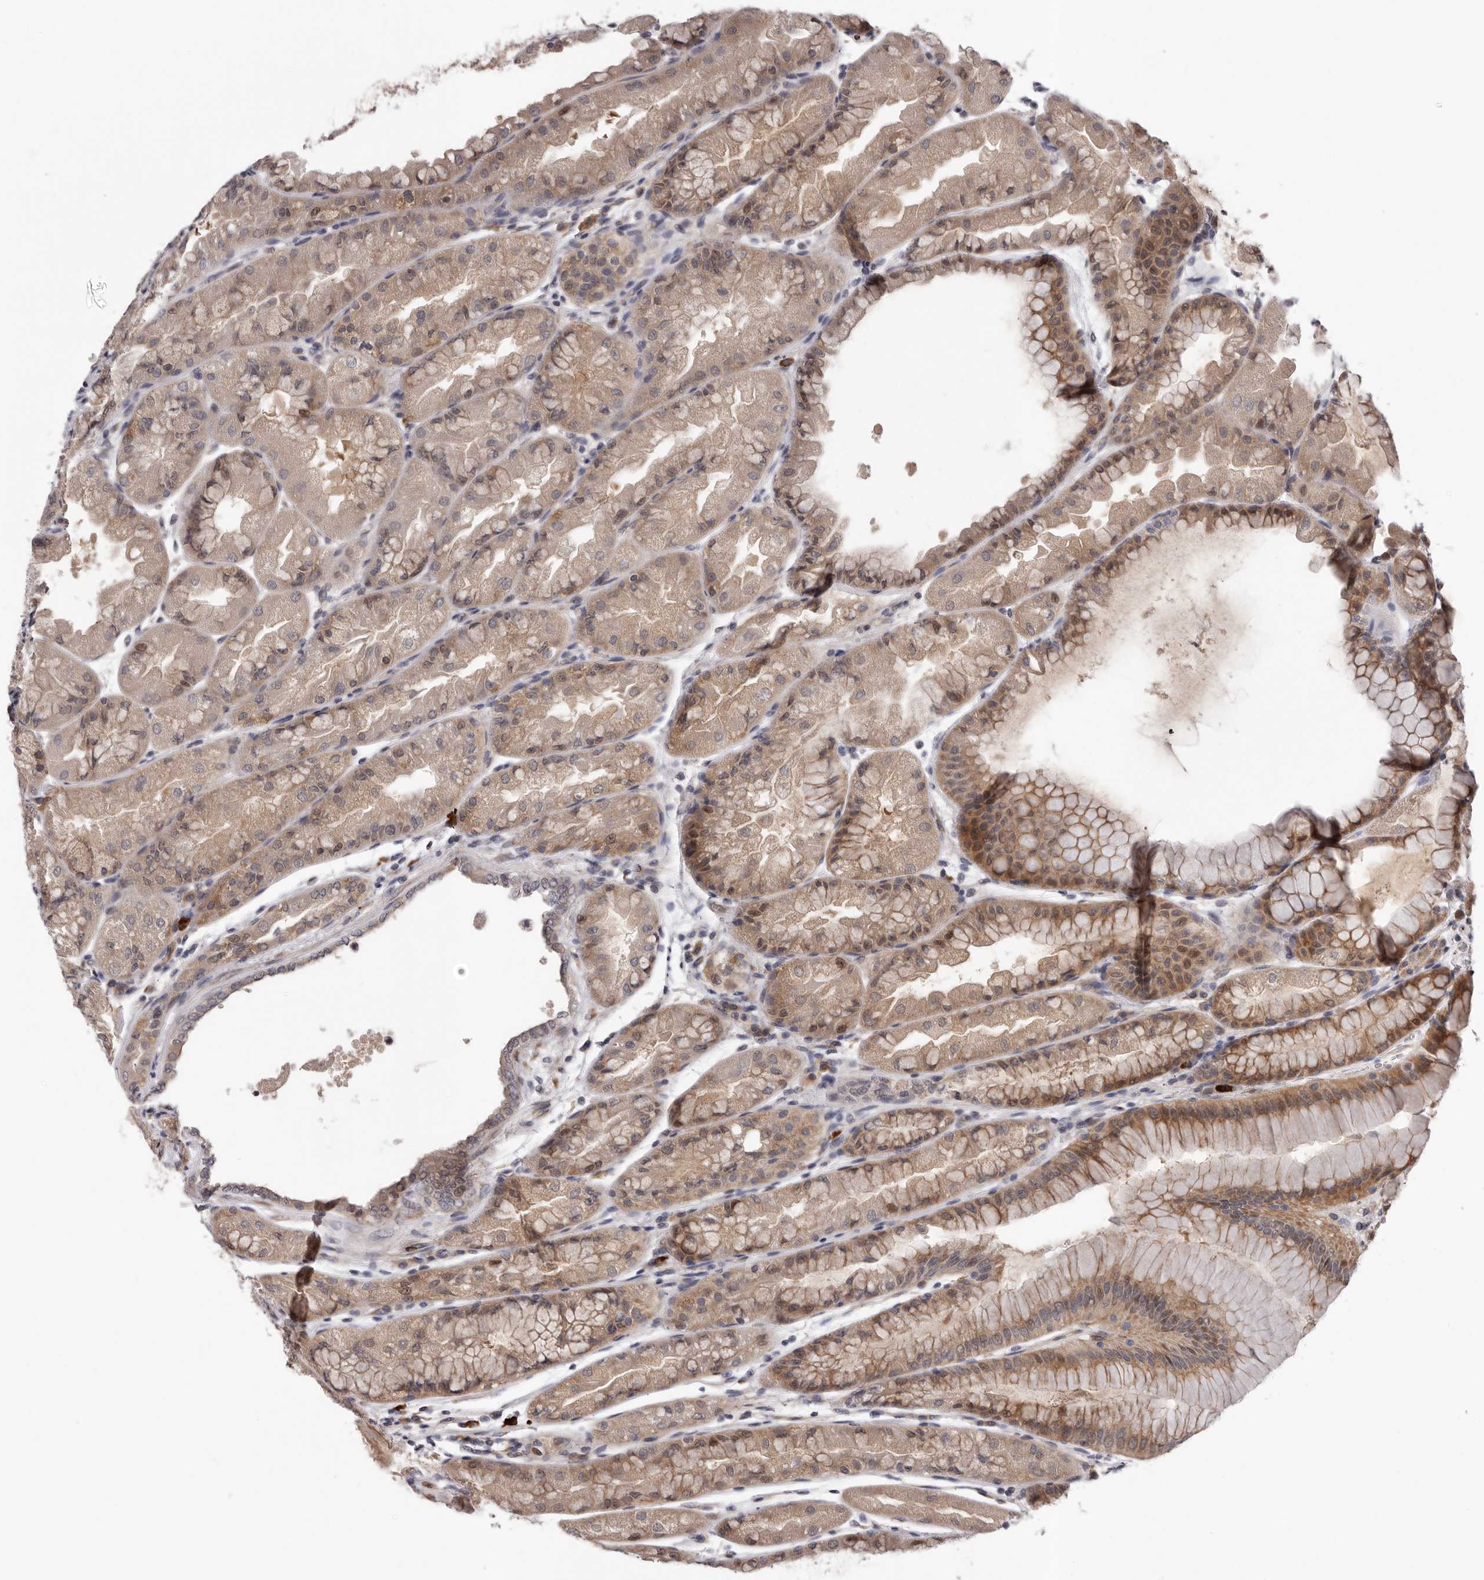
{"staining": {"intensity": "moderate", "quantity": ">75%", "location": "cytoplasmic/membranous,nuclear"}, "tissue": "stomach", "cell_type": "Glandular cells", "image_type": "normal", "snomed": [{"axis": "morphology", "description": "Normal tissue, NOS"}, {"axis": "topography", "description": "Stomach, upper"}], "caption": "This micrograph displays immunohistochemistry staining of benign stomach, with medium moderate cytoplasmic/membranous,nuclear positivity in approximately >75% of glandular cells.", "gene": "MED8", "patient": {"sex": "male", "age": 47}}